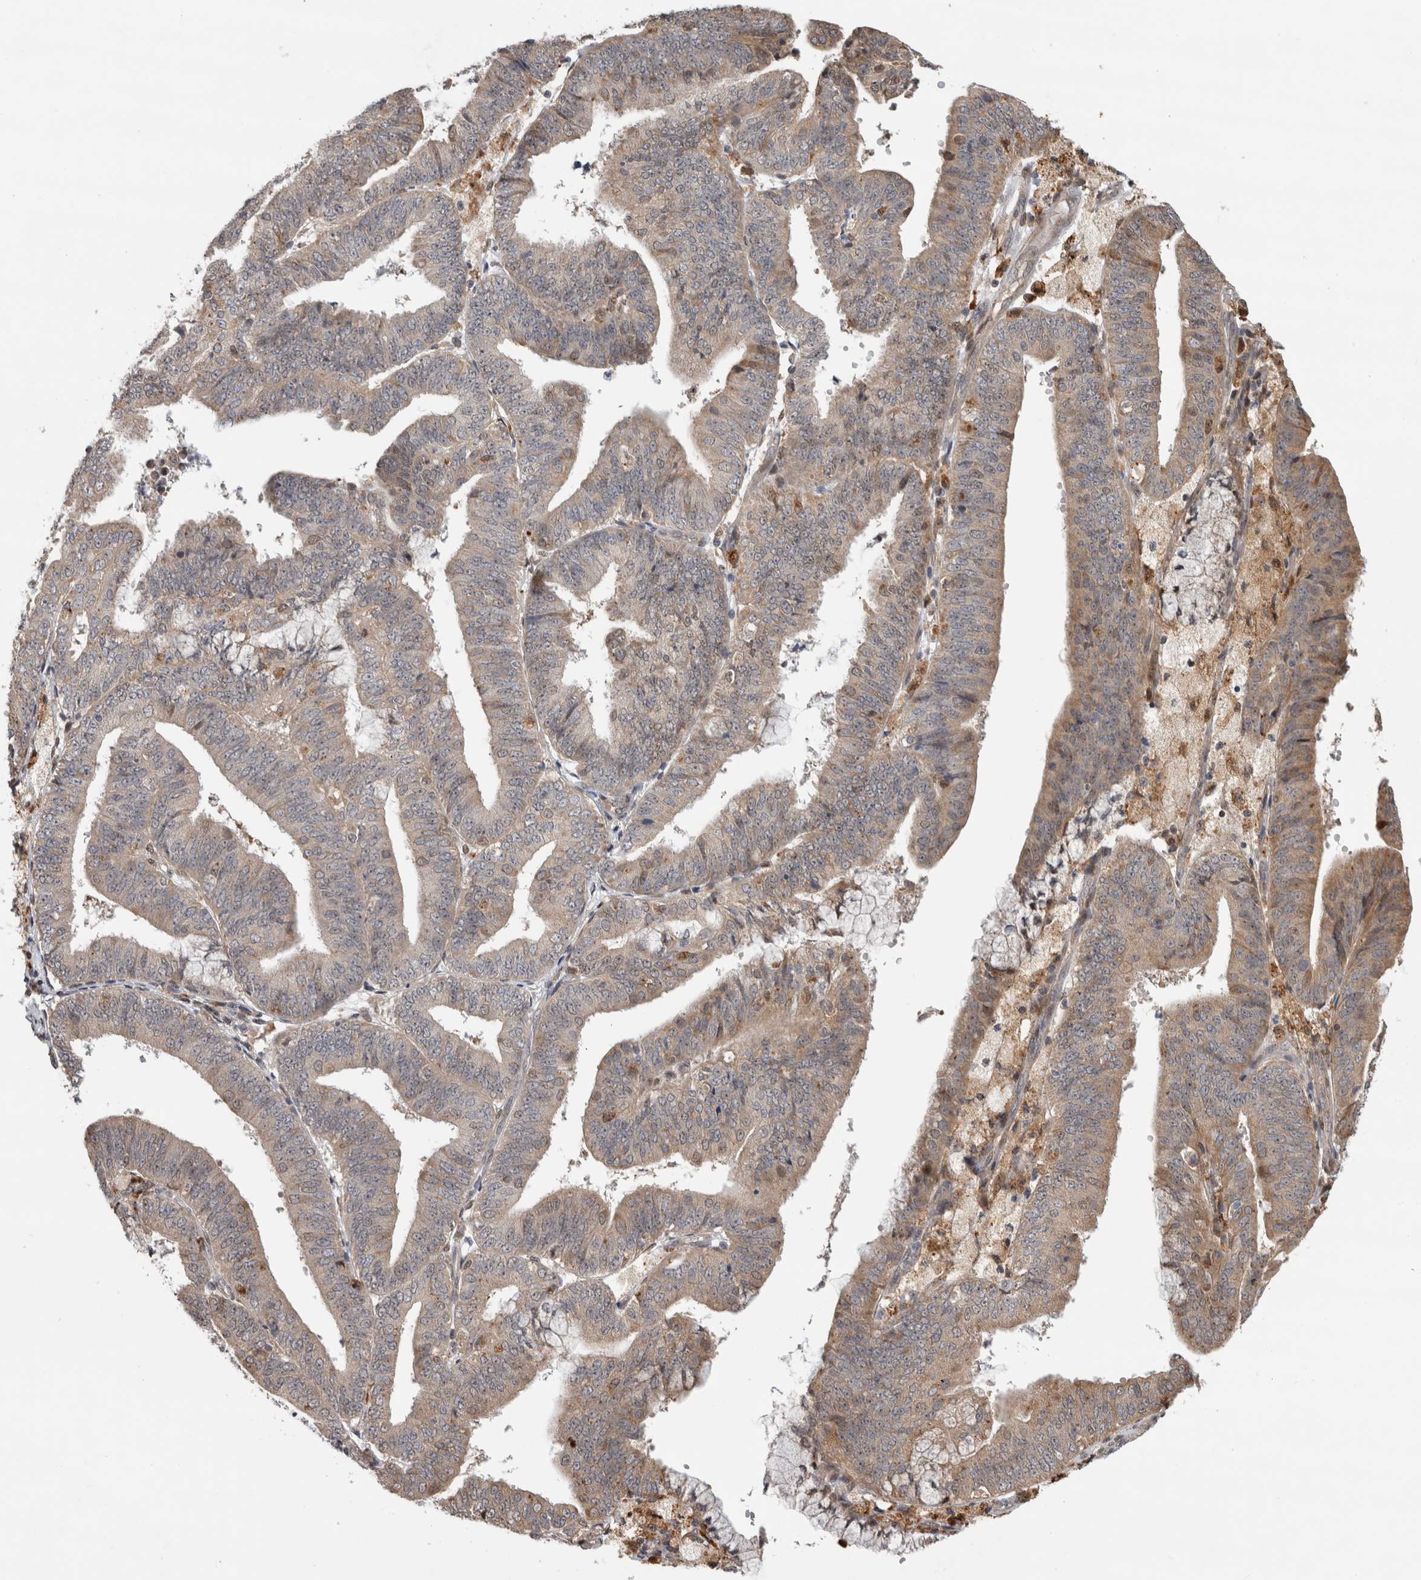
{"staining": {"intensity": "weak", "quantity": ">75%", "location": "cytoplasmic/membranous,nuclear"}, "tissue": "endometrial cancer", "cell_type": "Tumor cells", "image_type": "cancer", "snomed": [{"axis": "morphology", "description": "Adenocarcinoma, NOS"}, {"axis": "topography", "description": "Endometrium"}], "caption": "Brown immunohistochemical staining in endometrial cancer (adenocarcinoma) shows weak cytoplasmic/membranous and nuclear expression in approximately >75% of tumor cells.", "gene": "NAB2", "patient": {"sex": "female", "age": 63}}